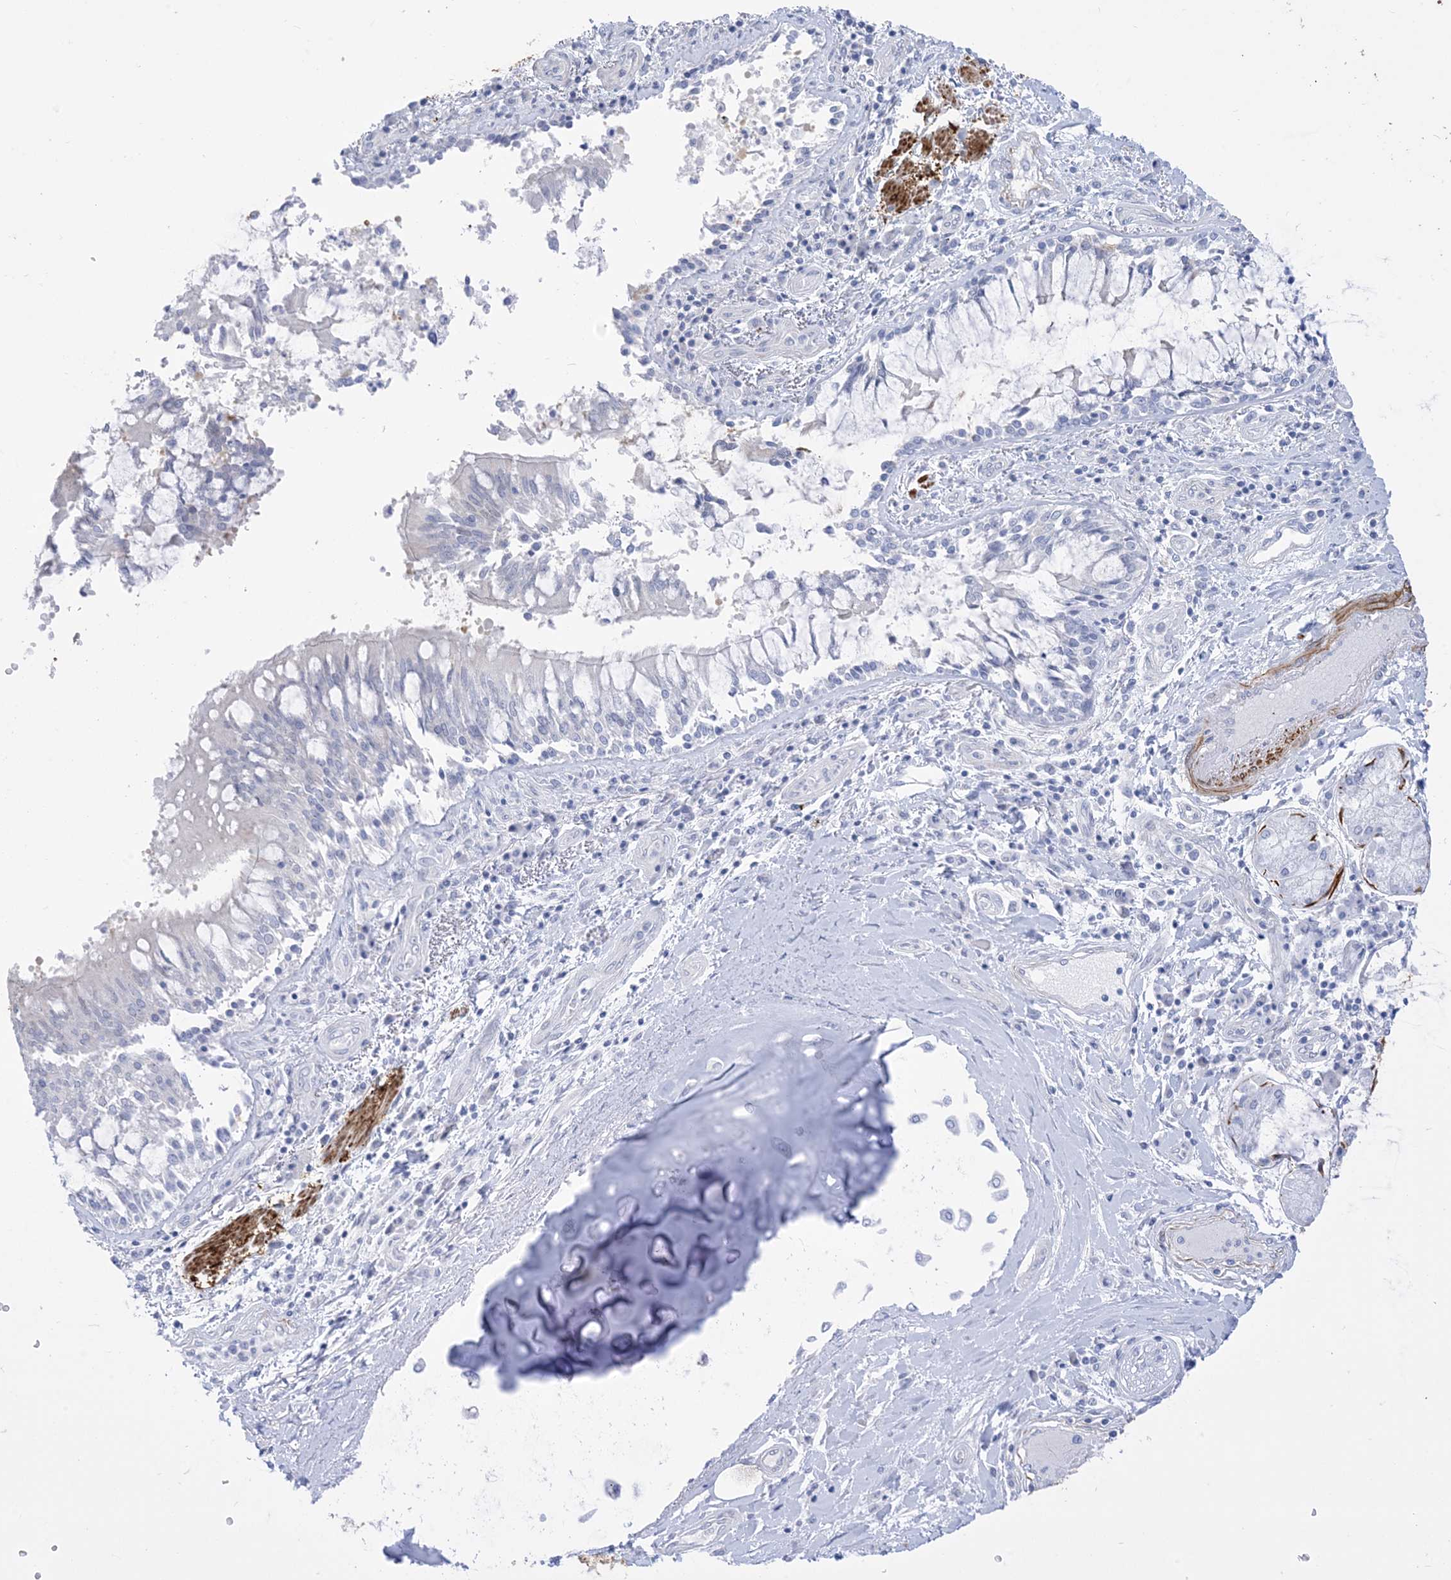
{"staining": {"intensity": "negative", "quantity": "none", "location": "none"}, "tissue": "adipose tissue", "cell_type": "Adipocytes", "image_type": "normal", "snomed": [{"axis": "morphology", "description": "Normal tissue, NOS"}, {"axis": "topography", "description": "Cartilage tissue"}, {"axis": "topography", "description": "Bronchus"}, {"axis": "topography", "description": "Lung"}, {"axis": "topography", "description": "Peripheral nerve tissue"}], "caption": "Human adipose tissue stained for a protein using immunohistochemistry (IHC) shows no expression in adipocytes.", "gene": "MARS2", "patient": {"sex": "female", "age": 49}}